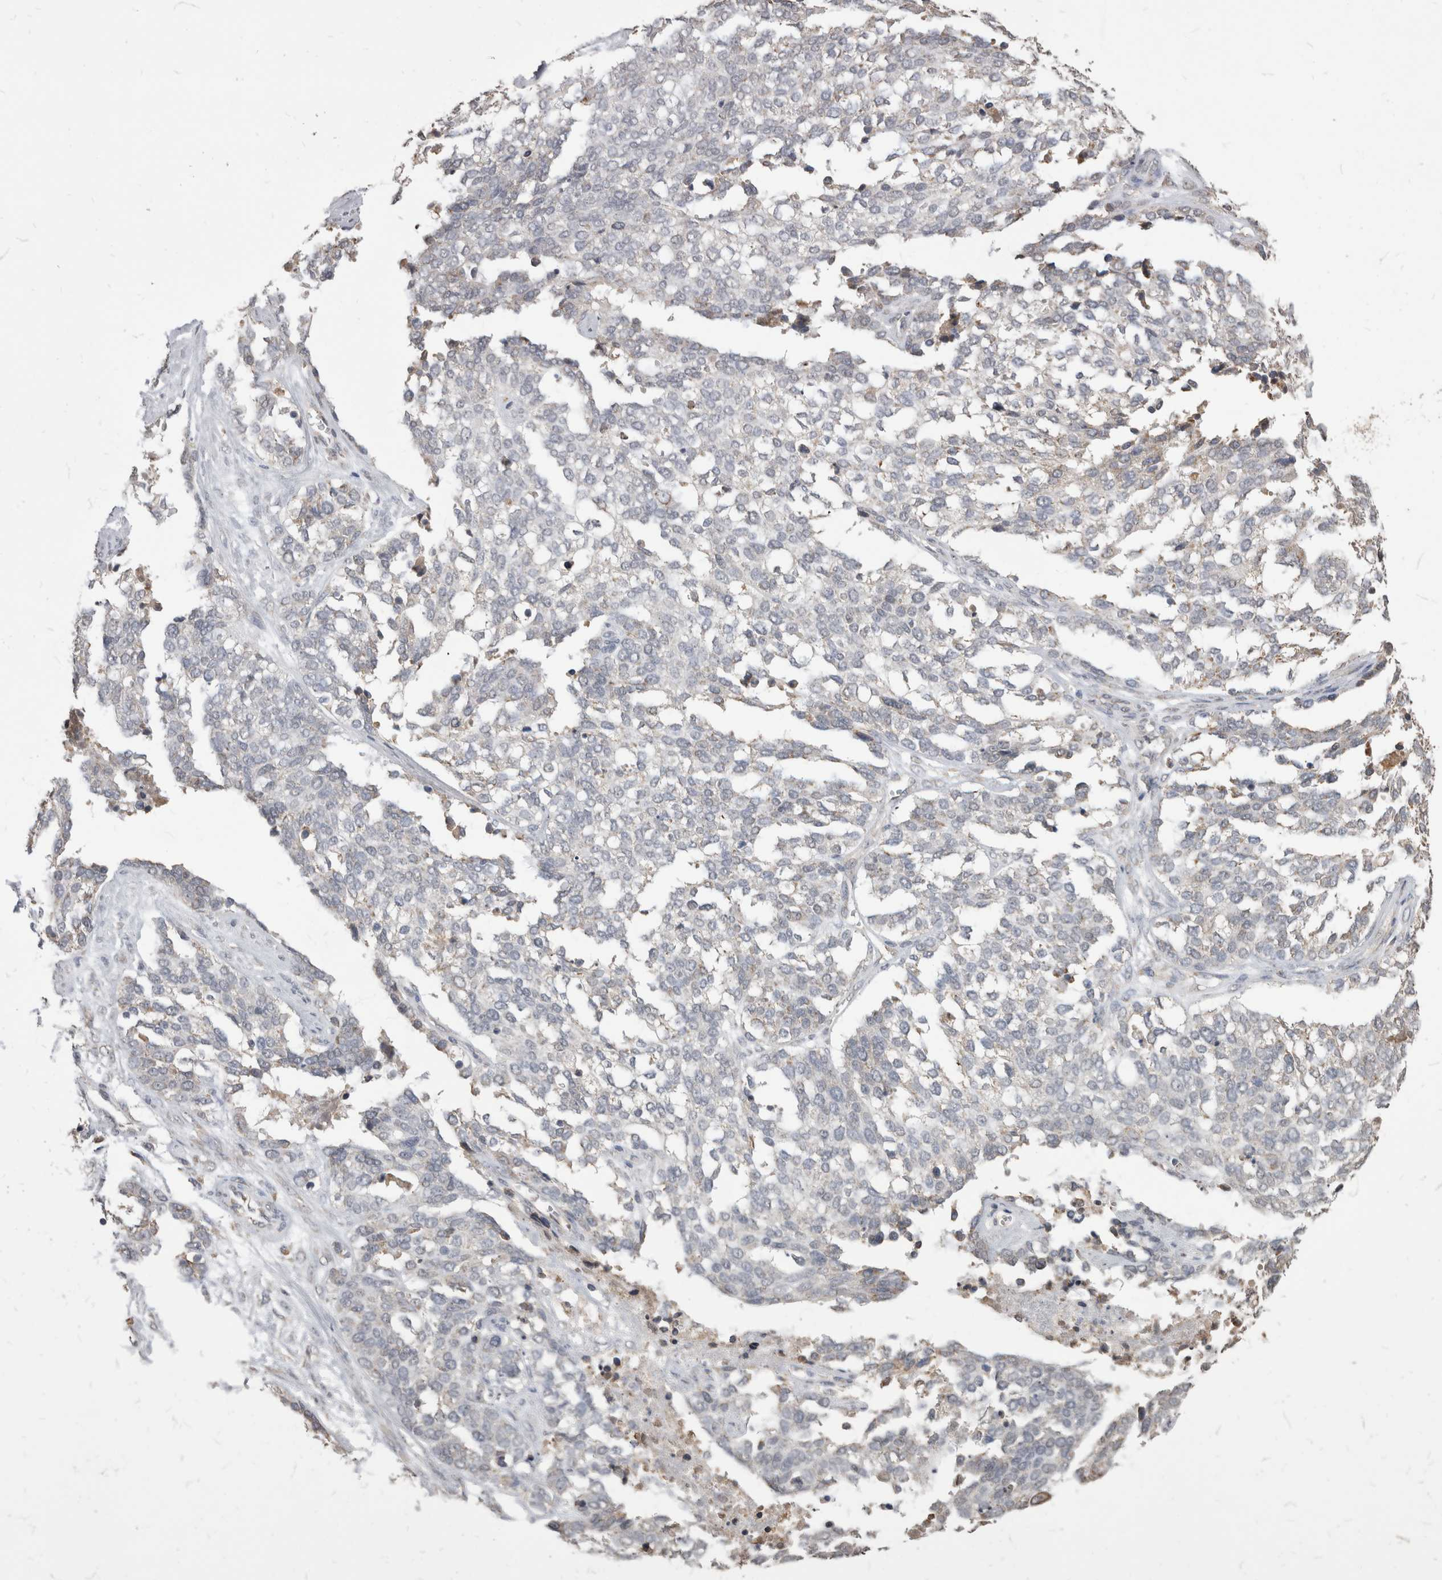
{"staining": {"intensity": "weak", "quantity": "<25%", "location": "cytoplasmic/membranous"}, "tissue": "ovarian cancer", "cell_type": "Tumor cells", "image_type": "cancer", "snomed": [{"axis": "morphology", "description": "Cystadenocarcinoma, serous, NOS"}, {"axis": "topography", "description": "Ovary"}], "caption": "Immunohistochemistry (IHC) photomicrograph of human serous cystadenocarcinoma (ovarian) stained for a protein (brown), which displays no staining in tumor cells. (DAB immunohistochemistry (IHC) visualized using brightfield microscopy, high magnification).", "gene": "NOMO1", "patient": {"sex": "female", "age": 44}}